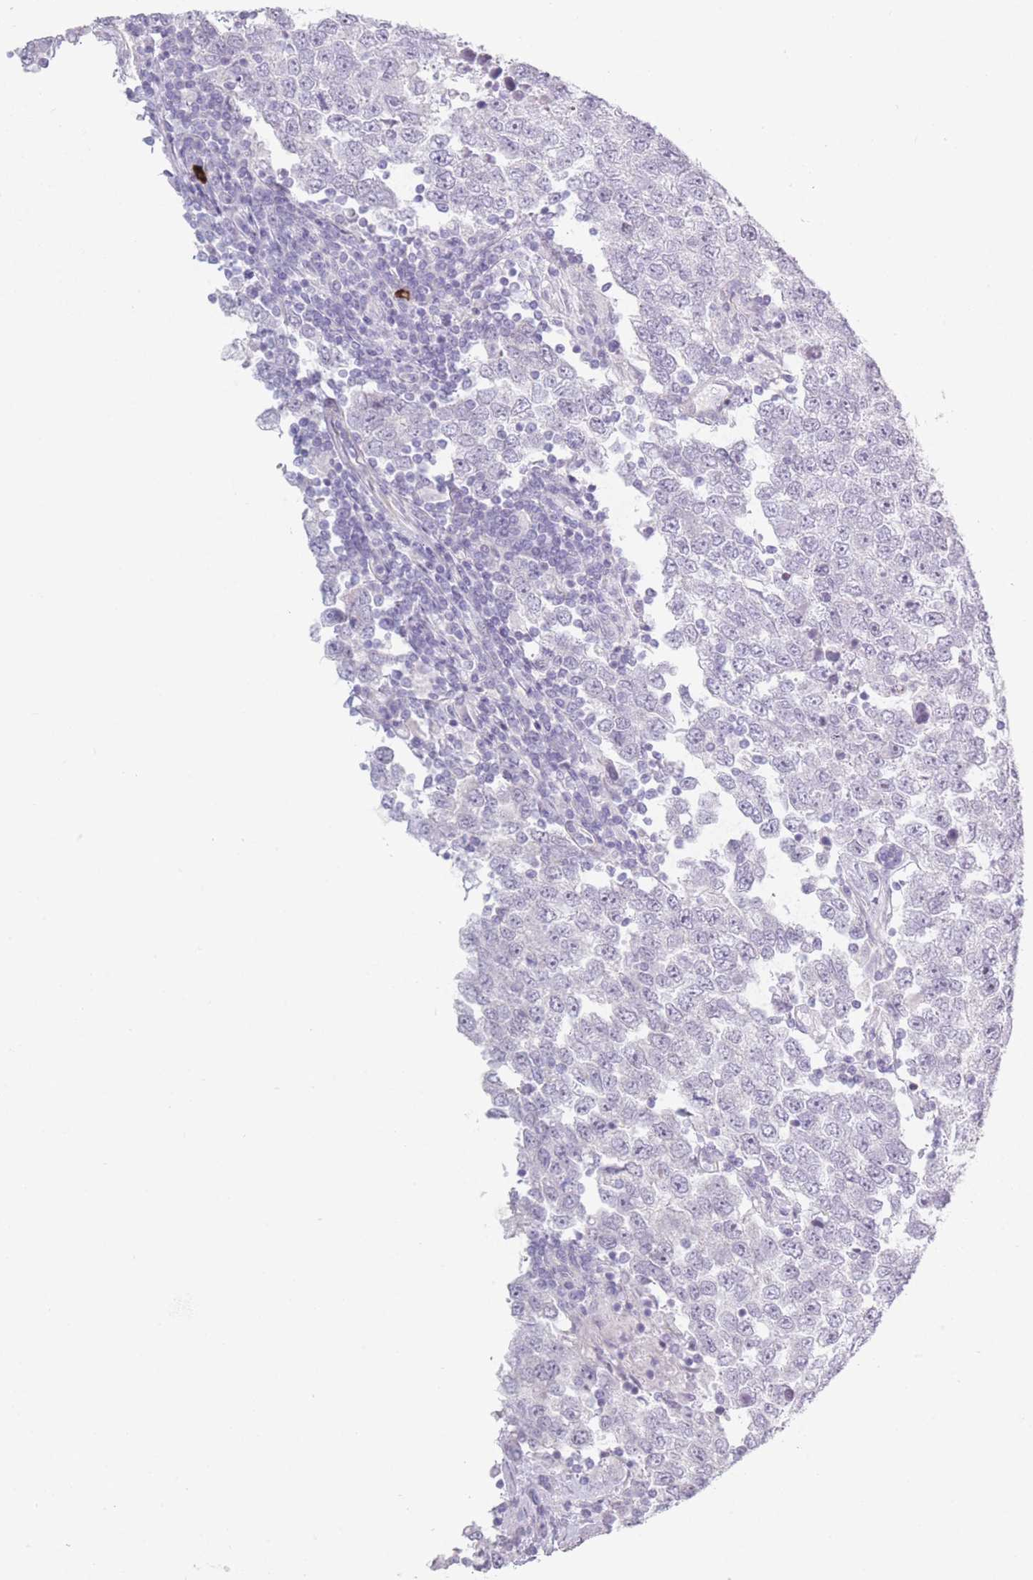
{"staining": {"intensity": "negative", "quantity": "none", "location": "none"}, "tissue": "testis cancer", "cell_type": "Tumor cells", "image_type": "cancer", "snomed": [{"axis": "morphology", "description": "Seminoma, NOS"}, {"axis": "morphology", "description": "Carcinoma, Embryonal, NOS"}, {"axis": "topography", "description": "Testis"}], "caption": "DAB immunohistochemical staining of embryonal carcinoma (testis) demonstrates no significant expression in tumor cells.", "gene": "PLEKHG2", "patient": {"sex": "male", "age": 28}}